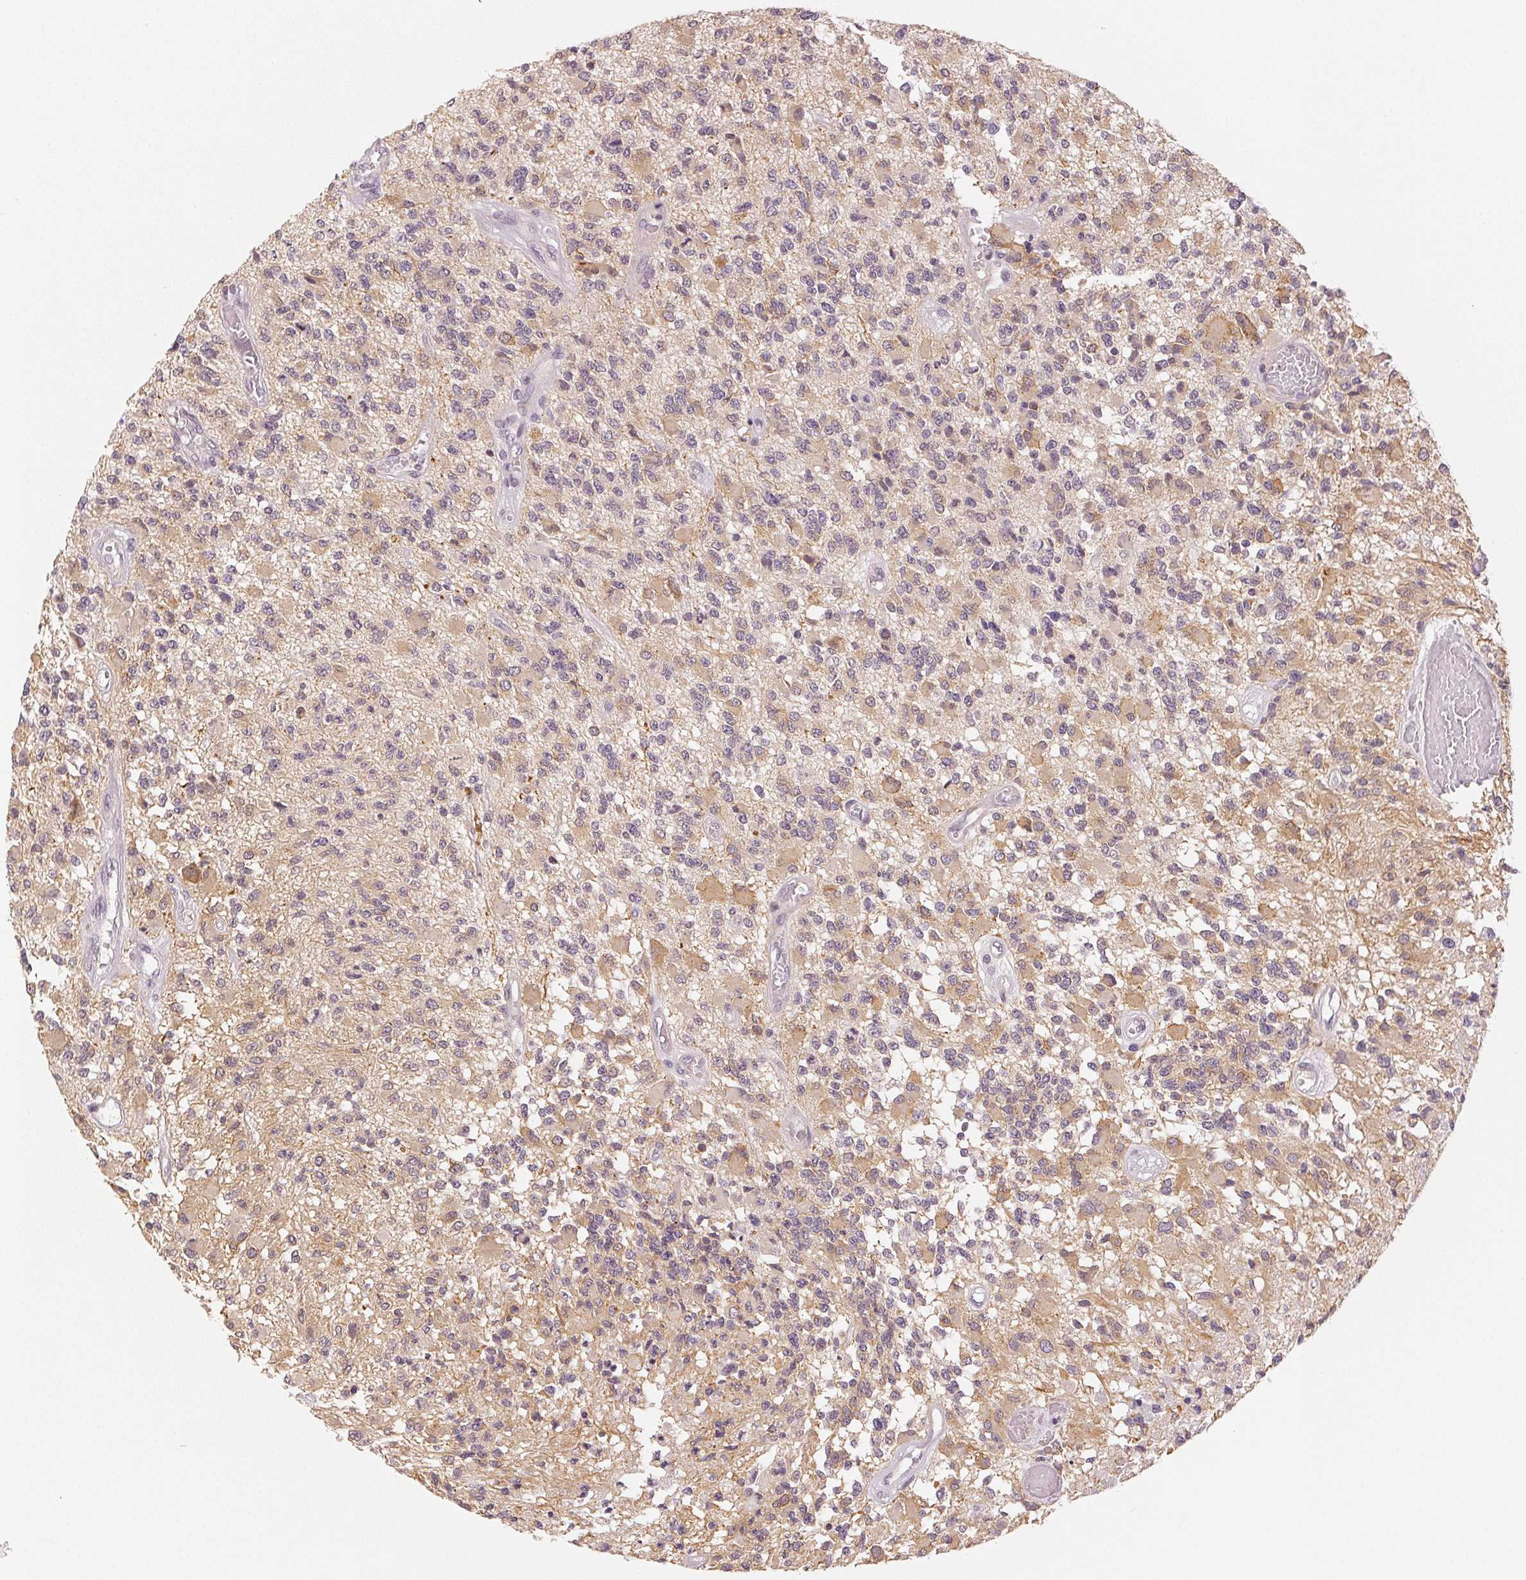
{"staining": {"intensity": "weak", "quantity": "25%-75%", "location": "cytoplasmic/membranous"}, "tissue": "glioma", "cell_type": "Tumor cells", "image_type": "cancer", "snomed": [{"axis": "morphology", "description": "Glioma, malignant, High grade"}, {"axis": "topography", "description": "Brain"}], "caption": "IHC histopathology image of neoplastic tissue: glioma stained using IHC exhibits low levels of weak protein expression localized specifically in the cytoplasmic/membranous of tumor cells, appearing as a cytoplasmic/membranous brown color.", "gene": "MAP1LC3A", "patient": {"sex": "female", "age": 63}}